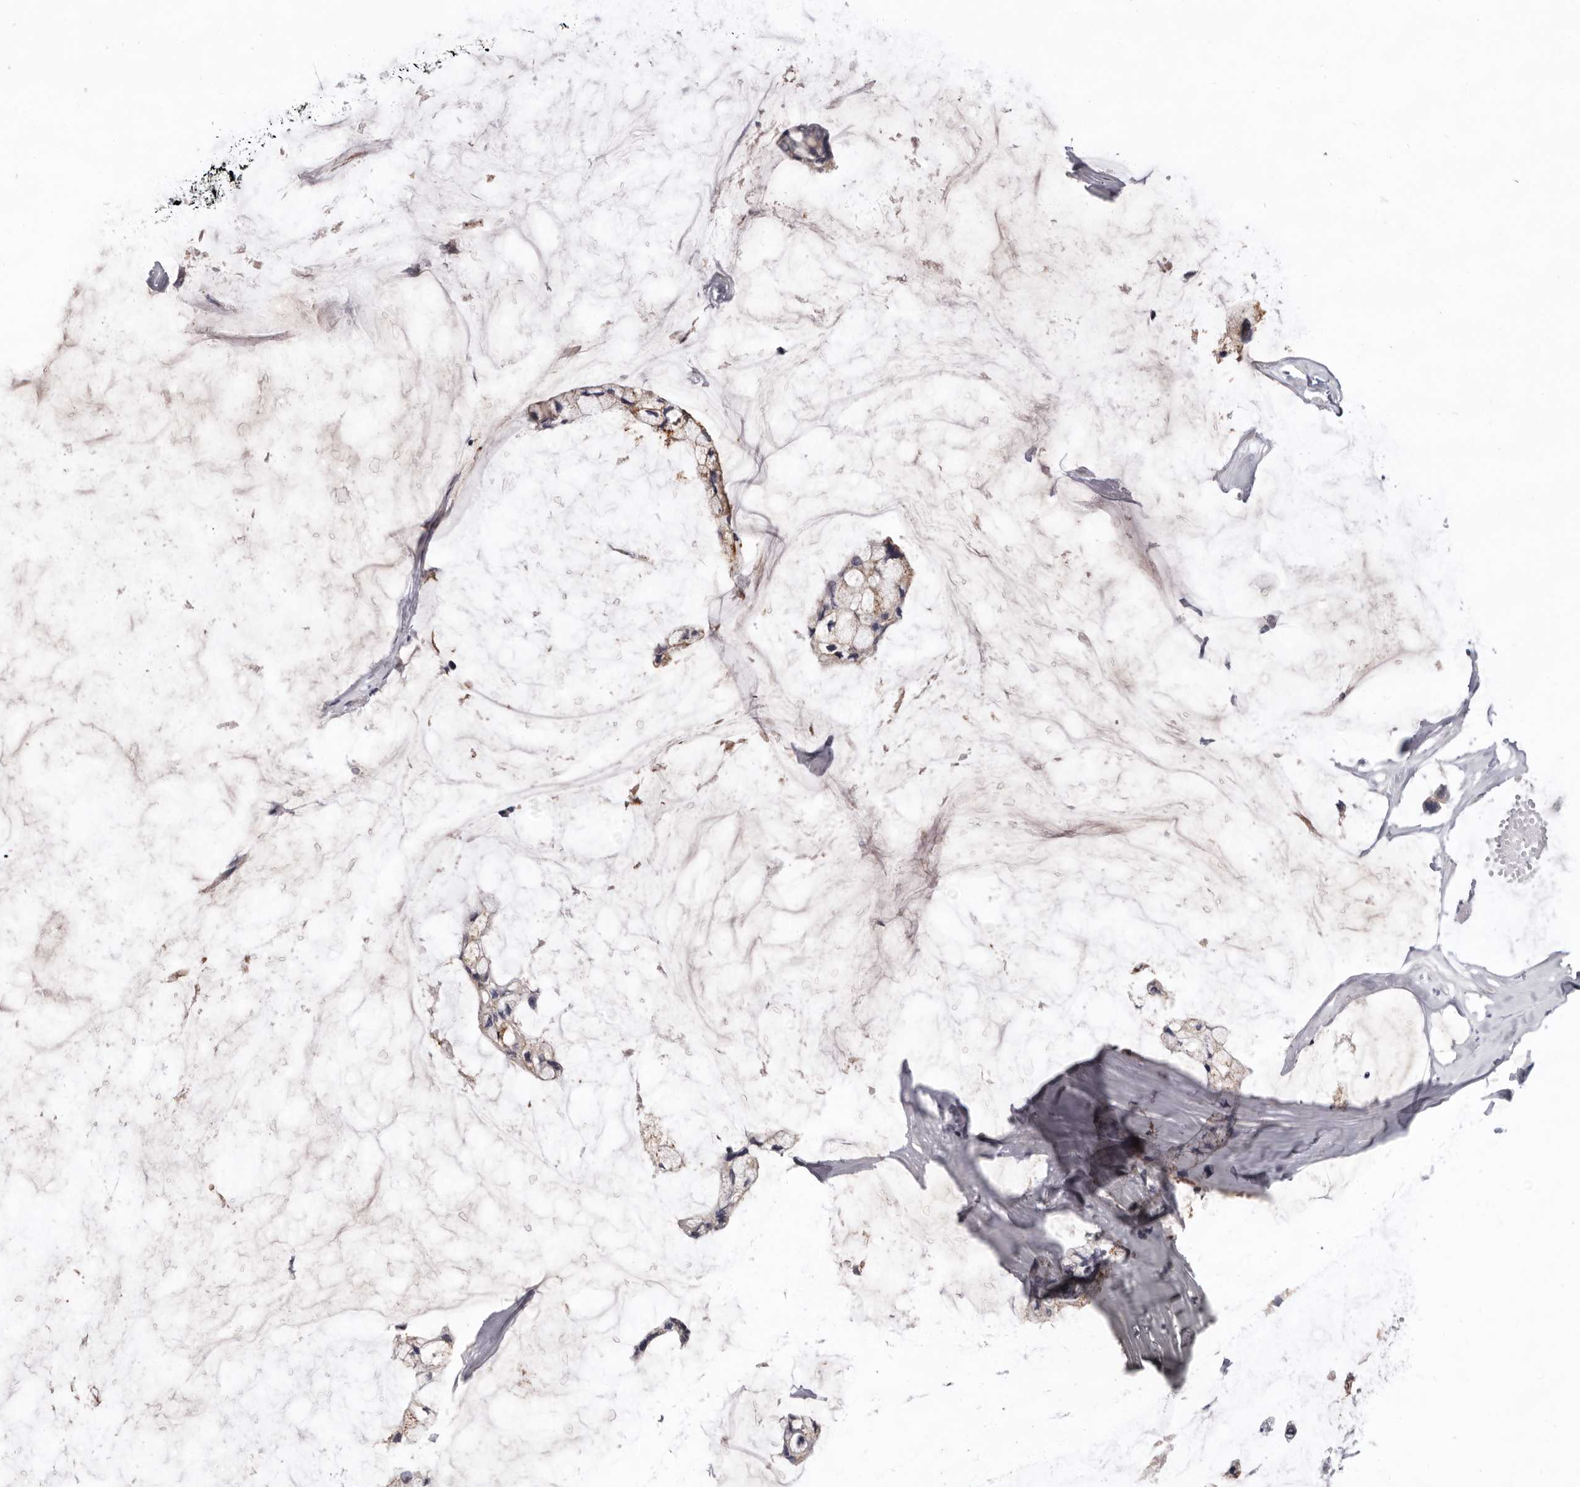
{"staining": {"intensity": "weak", "quantity": "25%-75%", "location": "cytoplasmic/membranous"}, "tissue": "ovarian cancer", "cell_type": "Tumor cells", "image_type": "cancer", "snomed": [{"axis": "morphology", "description": "Cystadenocarcinoma, mucinous, NOS"}, {"axis": "topography", "description": "Ovary"}], "caption": "Immunohistochemistry (IHC) (DAB) staining of human mucinous cystadenocarcinoma (ovarian) shows weak cytoplasmic/membranous protein staining in approximately 25%-75% of tumor cells.", "gene": "MMACHC", "patient": {"sex": "female", "age": 39}}